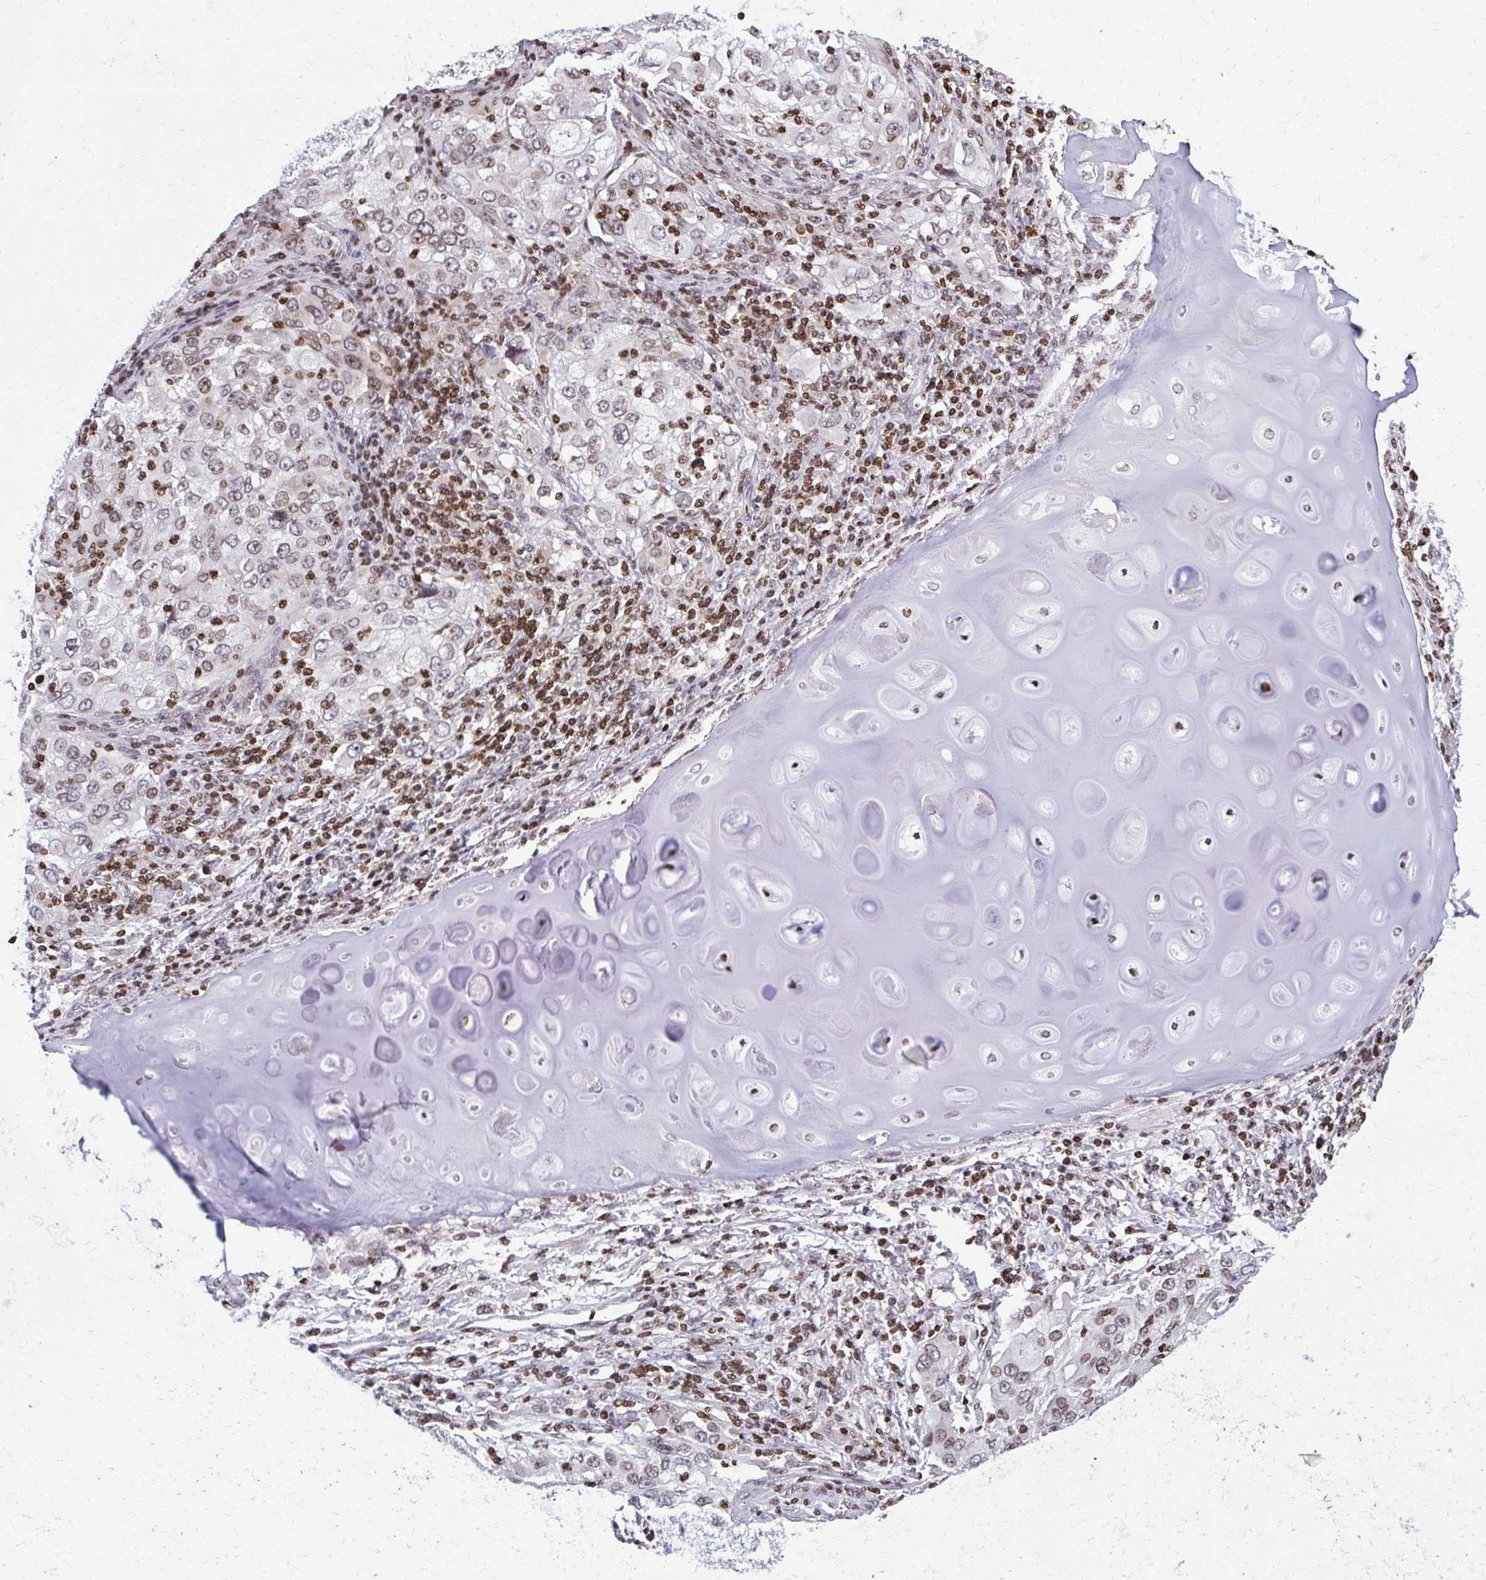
{"staining": {"intensity": "weak", "quantity": ">75%", "location": "nuclear"}, "tissue": "lung cancer", "cell_type": "Tumor cells", "image_type": "cancer", "snomed": [{"axis": "morphology", "description": "Adenocarcinoma, NOS"}, {"axis": "morphology", "description": "Adenocarcinoma, metastatic, NOS"}, {"axis": "topography", "description": "Lymph node"}, {"axis": "topography", "description": "Lung"}], "caption": "High-magnification brightfield microscopy of adenocarcinoma (lung) stained with DAB (3,3'-diaminobenzidine) (brown) and counterstained with hematoxylin (blue). tumor cells exhibit weak nuclear expression is identified in approximately>75% of cells.", "gene": "AP5M1", "patient": {"sex": "female", "age": 42}}